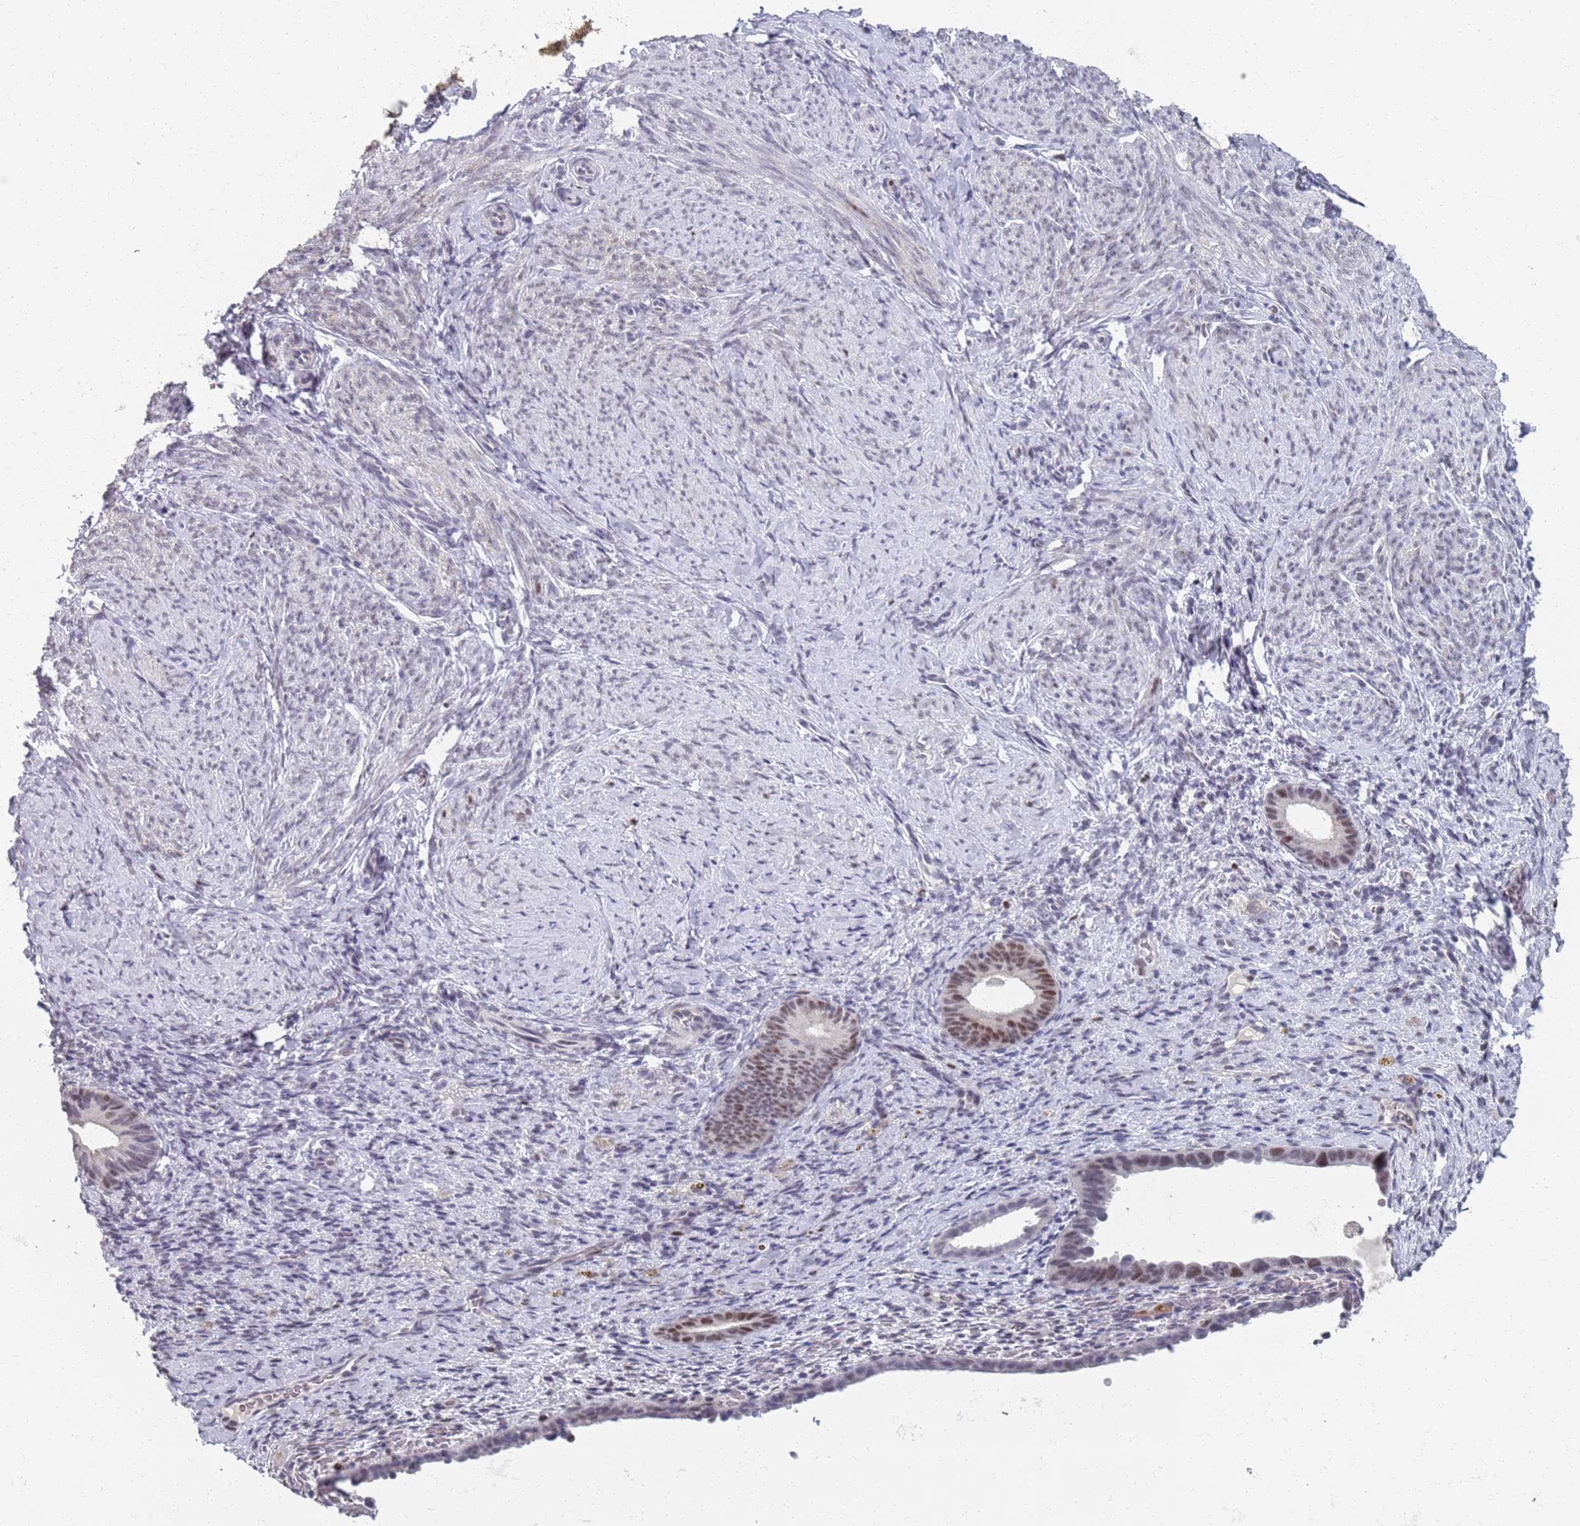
{"staining": {"intensity": "negative", "quantity": "none", "location": "none"}, "tissue": "endometrium", "cell_type": "Cells in endometrial stroma", "image_type": "normal", "snomed": [{"axis": "morphology", "description": "Normal tissue, NOS"}, {"axis": "topography", "description": "Endometrium"}], "caption": "Immunohistochemistry of normal endometrium displays no positivity in cells in endometrial stroma.", "gene": "SAMD1", "patient": {"sex": "female", "age": 65}}